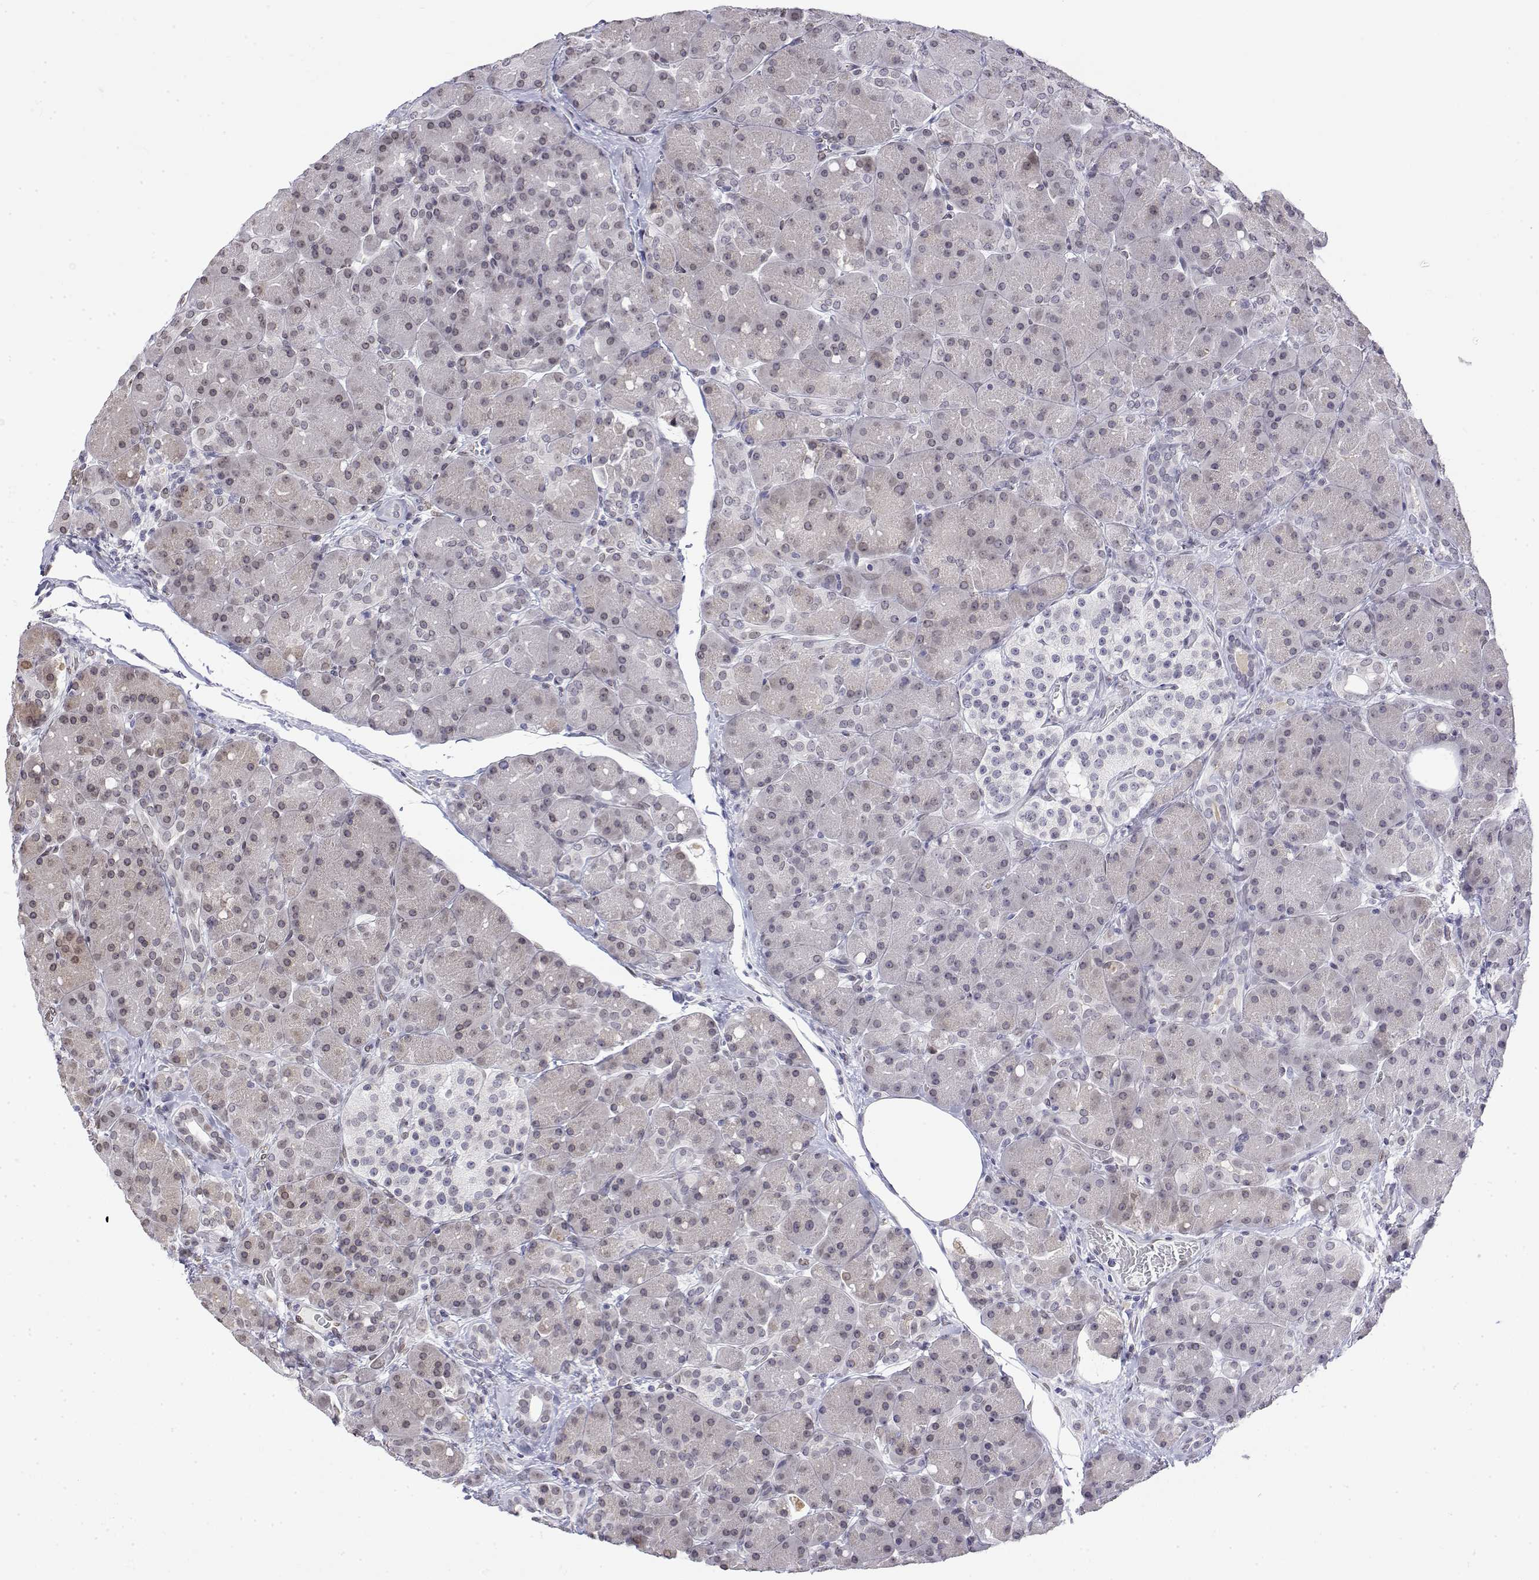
{"staining": {"intensity": "weak", "quantity": "<25%", "location": "nuclear"}, "tissue": "pancreas", "cell_type": "Exocrine glandular cells", "image_type": "normal", "snomed": [{"axis": "morphology", "description": "Normal tissue, NOS"}, {"axis": "topography", "description": "Pancreas"}], "caption": "This is an IHC photomicrograph of normal human pancreas. There is no positivity in exocrine glandular cells.", "gene": "ZNF532", "patient": {"sex": "male", "age": 55}}